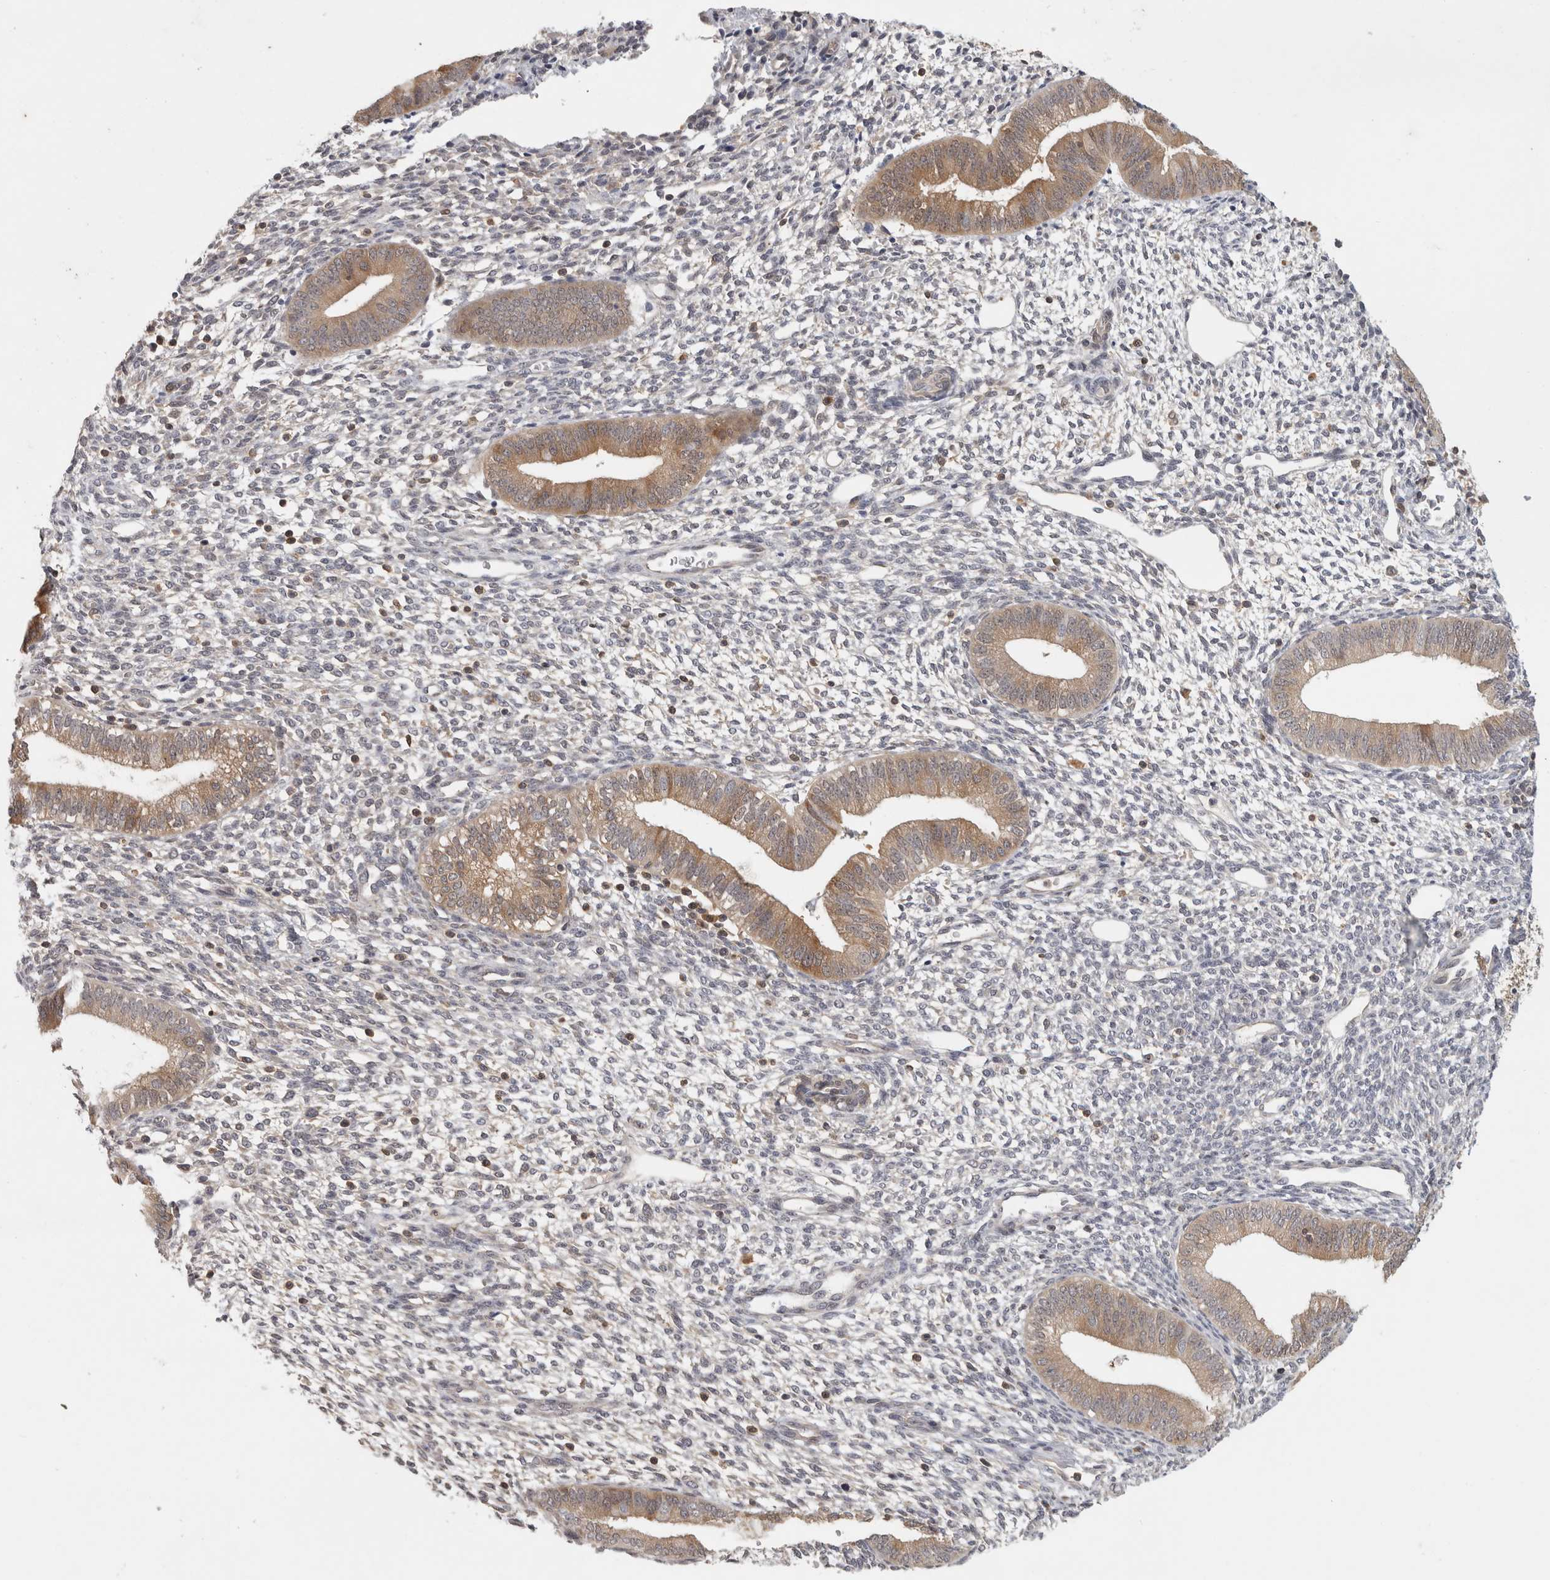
{"staining": {"intensity": "negative", "quantity": "none", "location": "none"}, "tissue": "endometrium", "cell_type": "Cells in endometrial stroma", "image_type": "normal", "snomed": [{"axis": "morphology", "description": "Normal tissue, NOS"}, {"axis": "topography", "description": "Endometrium"}], "caption": "Immunohistochemistry (IHC) image of benign human endometrium stained for a protein (brown), which displays no expression in cells in endometrial stroma.", "gene": "ACAT2", "patient": {"sex": "female", "age": 46}}